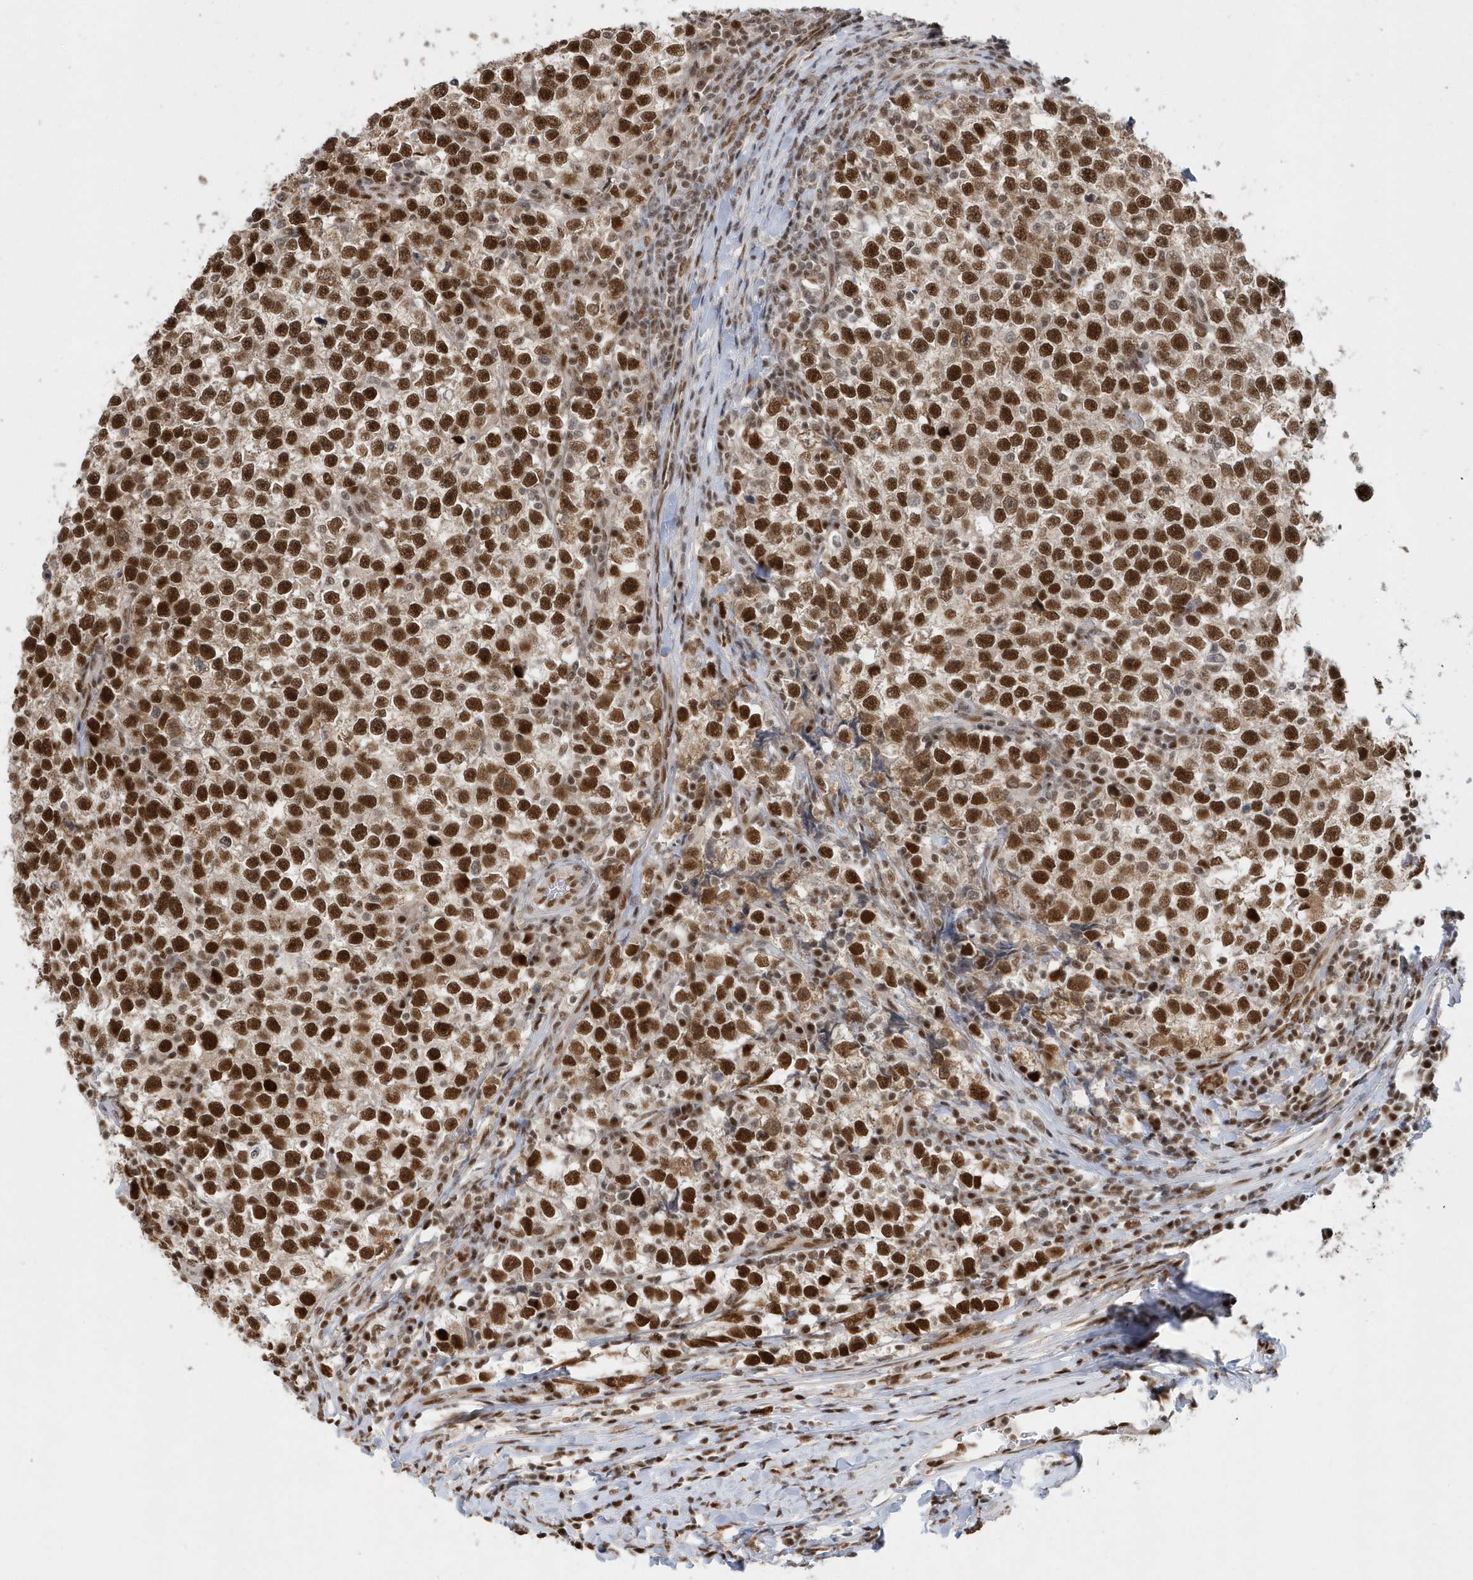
{"staining": {"intensity": "strong", "quantity": ">75%", "location": "nuclear"}, "tissue": "testis cancer", "cell_type": "Tumor cells", "image_type": "cancer", "snomed": [{"axis": "morphology", "description": "Normal tissue, NOS"}, {"axis": "morphology", "description": "Seminoma, NOS"}, {"axis": "topography", "description": "Testis"}], "caption": "Immunohistochemistry micrograph of neoplastic tissue: human testis cancer (seminoma) stained using IHC exhibits high levels of strong protein expression localized specifically in the nuclear of tumor cells, appearing as a nuclear brown color.", "gene": "SEPHS1", "patient": {"sex": "male", "age": 43}}